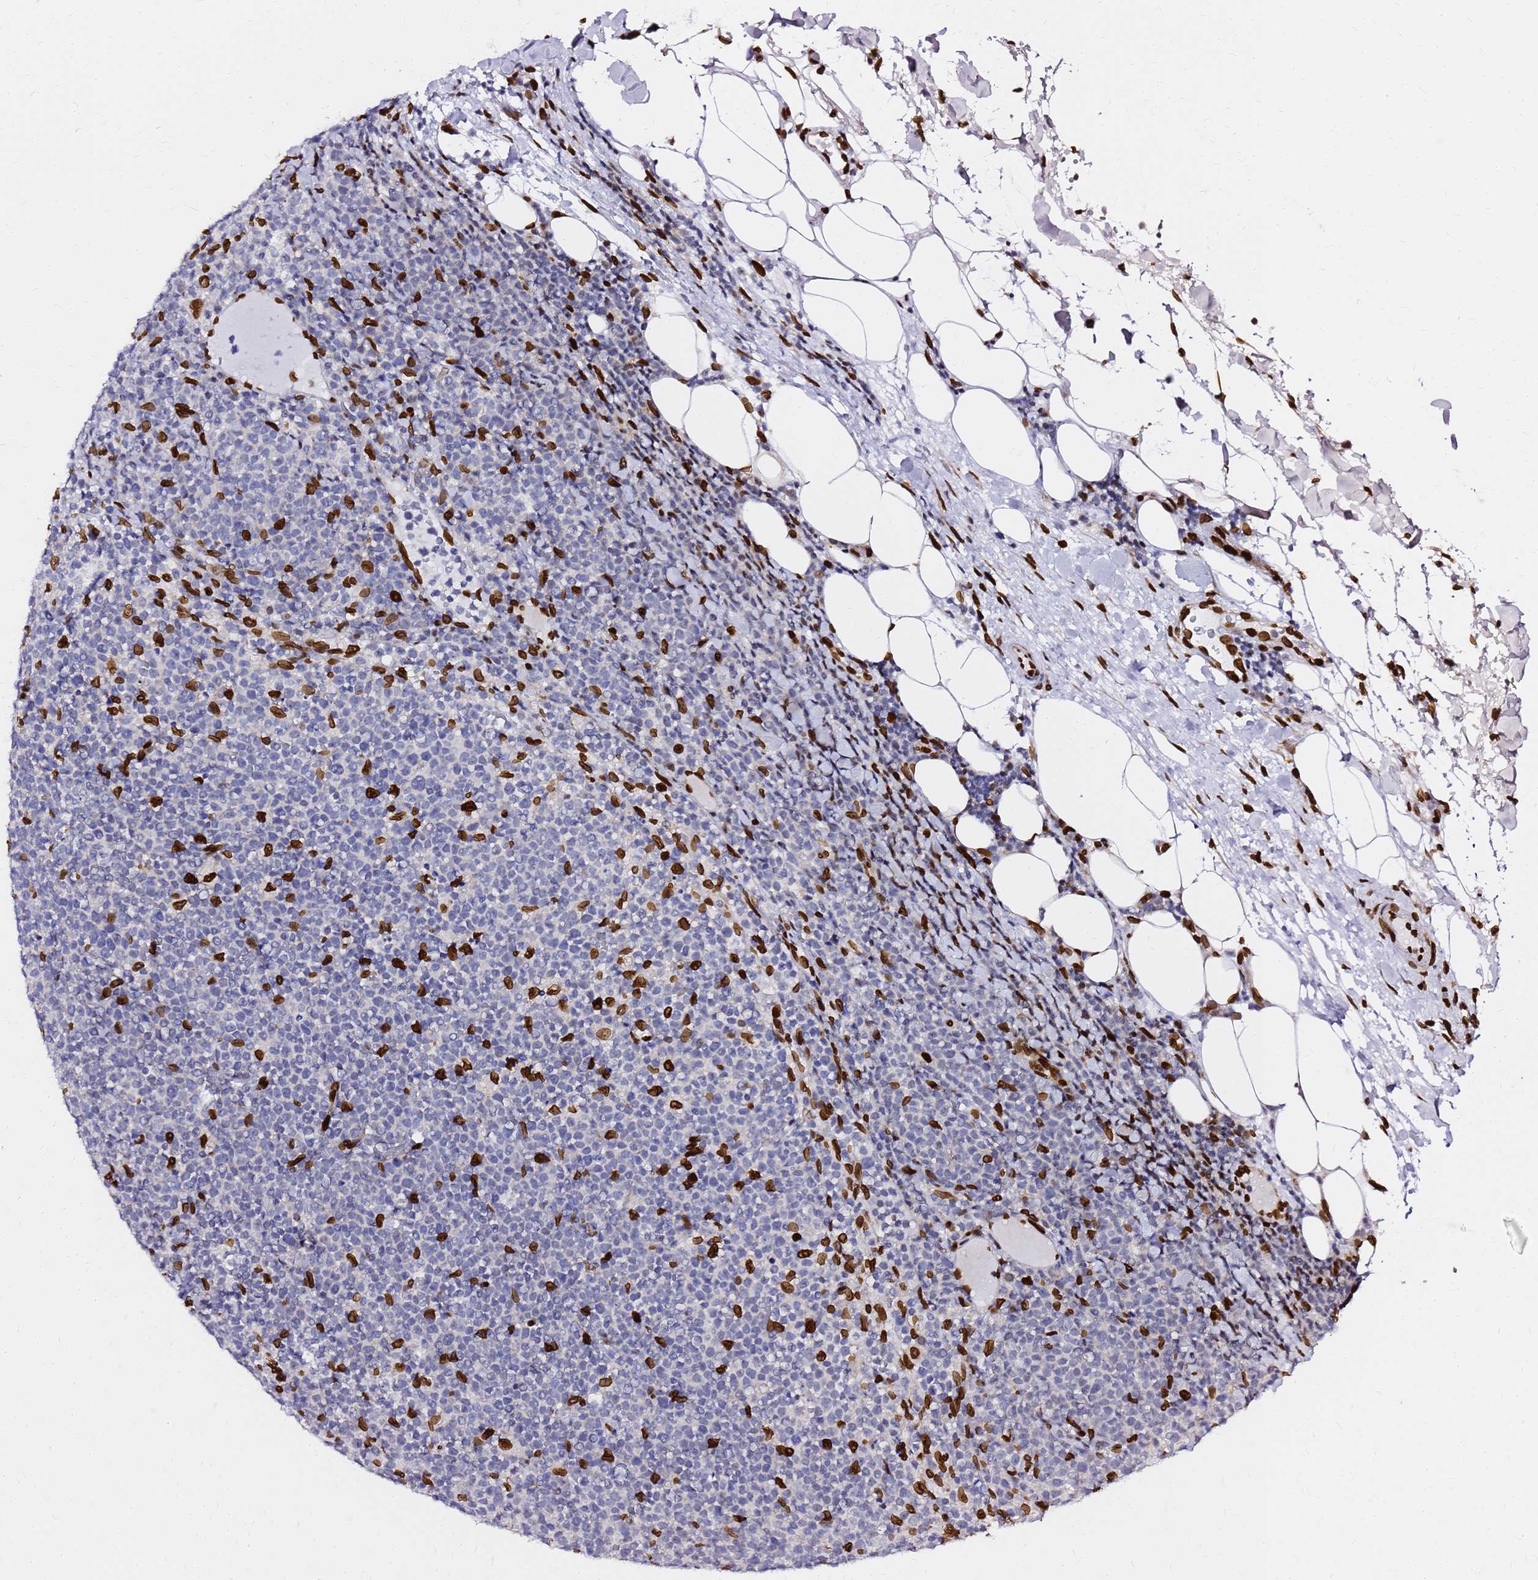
{"staining": {"intensity": "negative", "quantity": "none", "location": "none"}, "tissue": "lymphoma", "cell_type": "Tumor cells", "image_type": "cancer", "snomed": [{"axis": "morphology", "description": "Malignant lymphoma, non-Hodgkin's type, High grade"}, {"axis": "topography", "description": "Lymph node"}], "caption": "The immunohistochemistry (IHC) image has no significant staining in tumor cells of lymphoma tissue.", "gene": "C6orf141", "patient": {"sex": "male", "age": 61}}